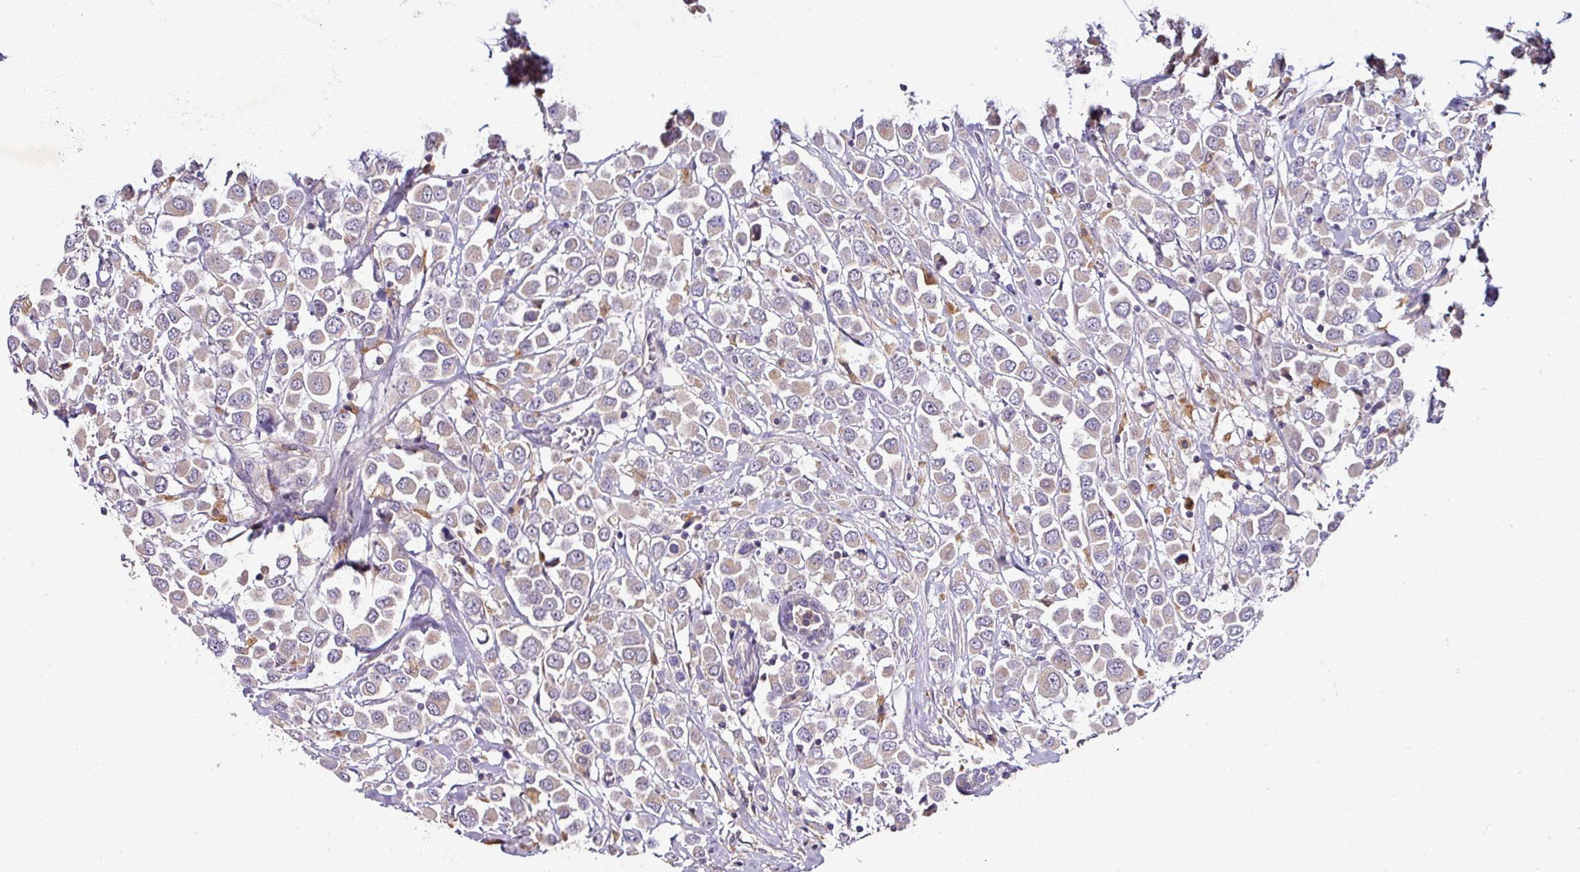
{"staining": {"intensity": "weak", "quantity": "<25%", "location": "cytoplasmic/membranous"}, "tissue": "breast cancer", "cell_type": "Tumor cells", "image_type": "cancer", "snomed": [{"axis": "morphology", "description": "Duct carcinoma"}, {"axis": "topography", "description": "Breast"}], "caption": "A micrograph of human intraductal carcinoma (breast) is negative for staining in tumor cells.", "gene": "AEBP2", "patient": {"sex": "female", "age": 61}}